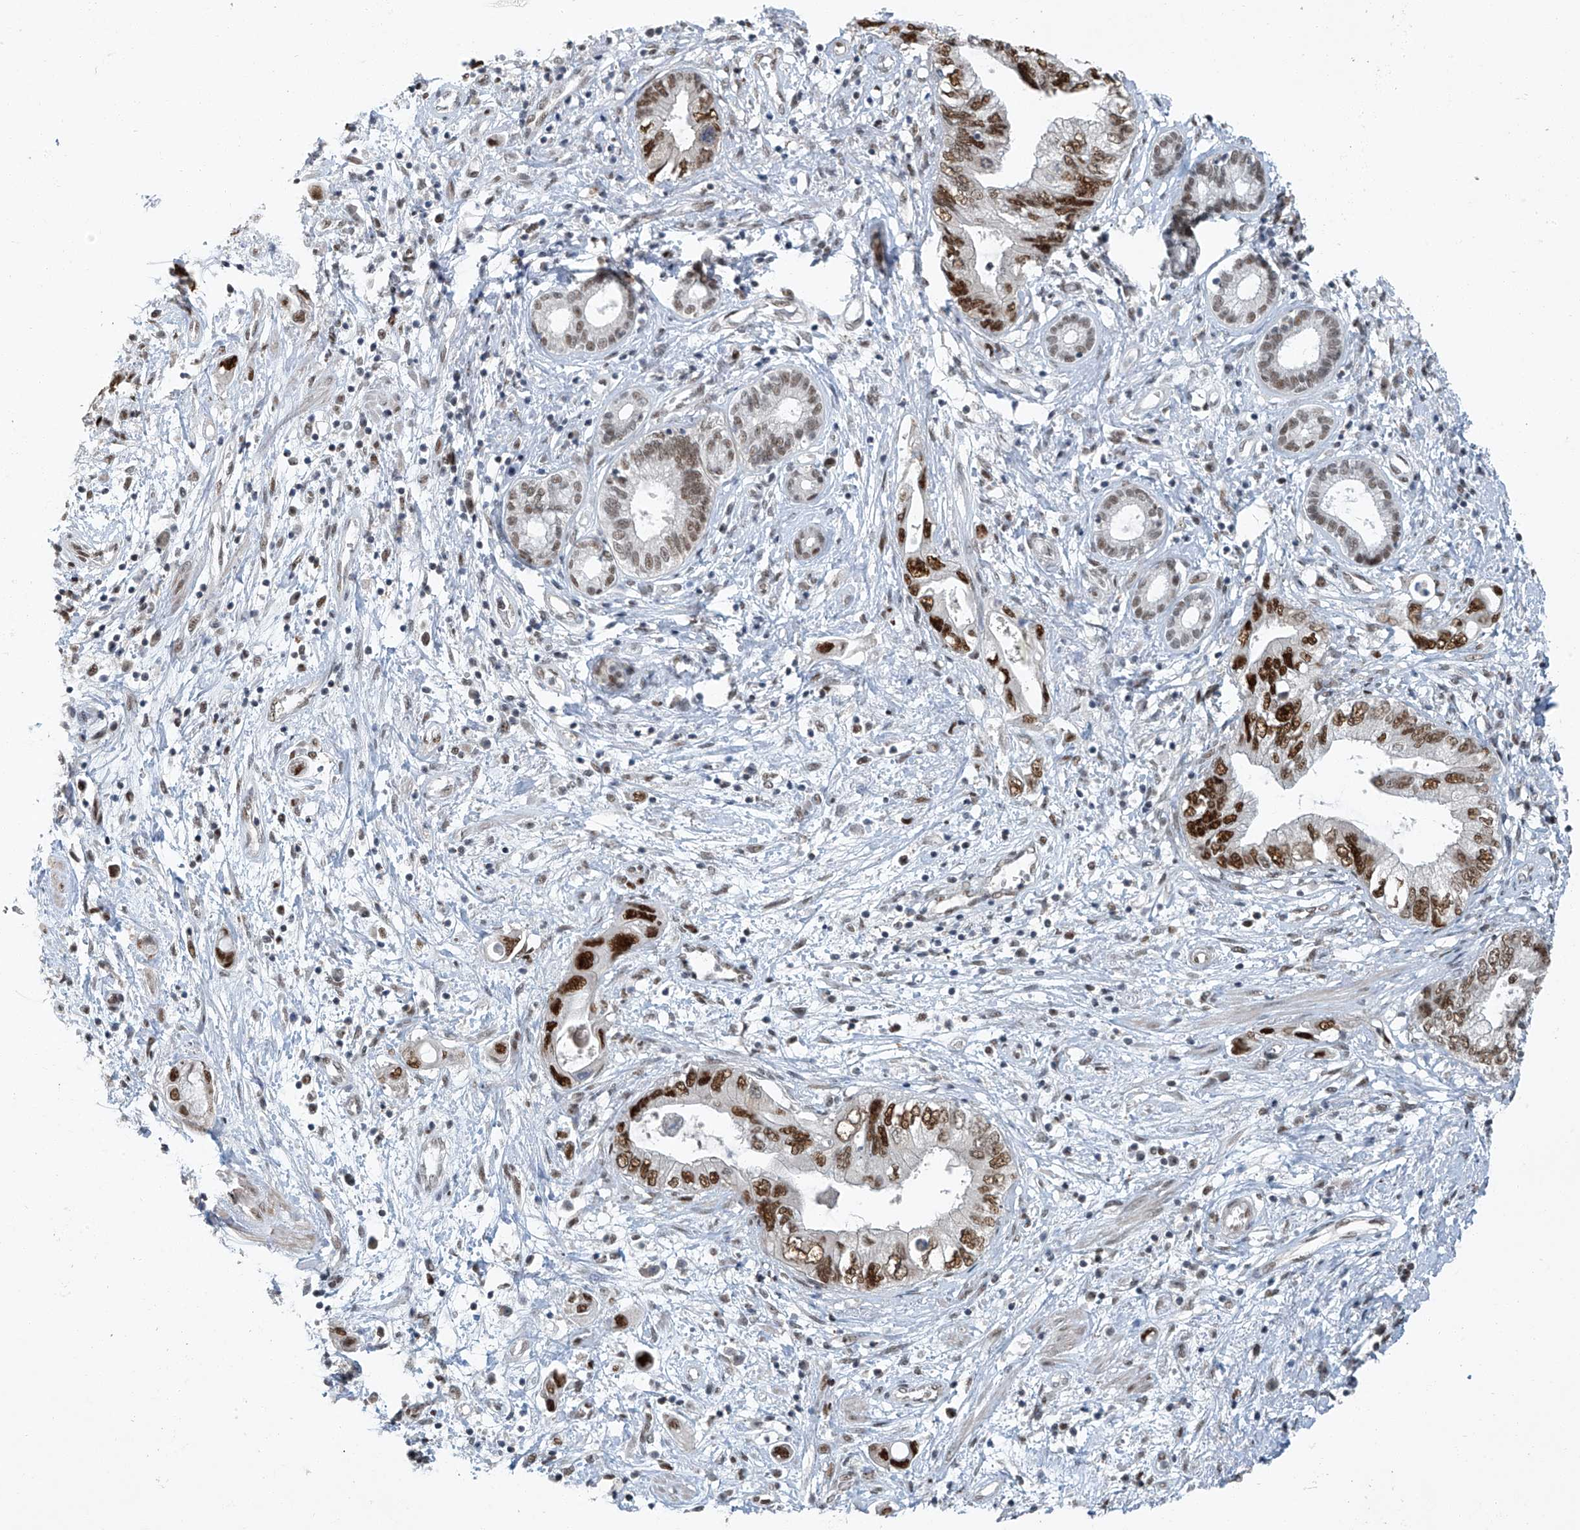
{"staining": {"intensity": "strong", "quantity": ">75%", "location": "nuclear"}, "tissue": "pancreatic cancer", "cell_type": "Tumor cells", "image_type": "cancer", "snomed": [{"axis": "morphology", "description": "Adenocarcinoma, NOS"}, {"axis": "topography", "description": "Pancreas"}], "caption": "Immunohistochemistry (IHC) micrograph of human pancreatic cancer stained for a protein (brown), which exhibits high levels of strong nuclear staining in about >75% of tumor cells.", "gene": "TAF8", "patient": {"sex": "female", "age": 73}}